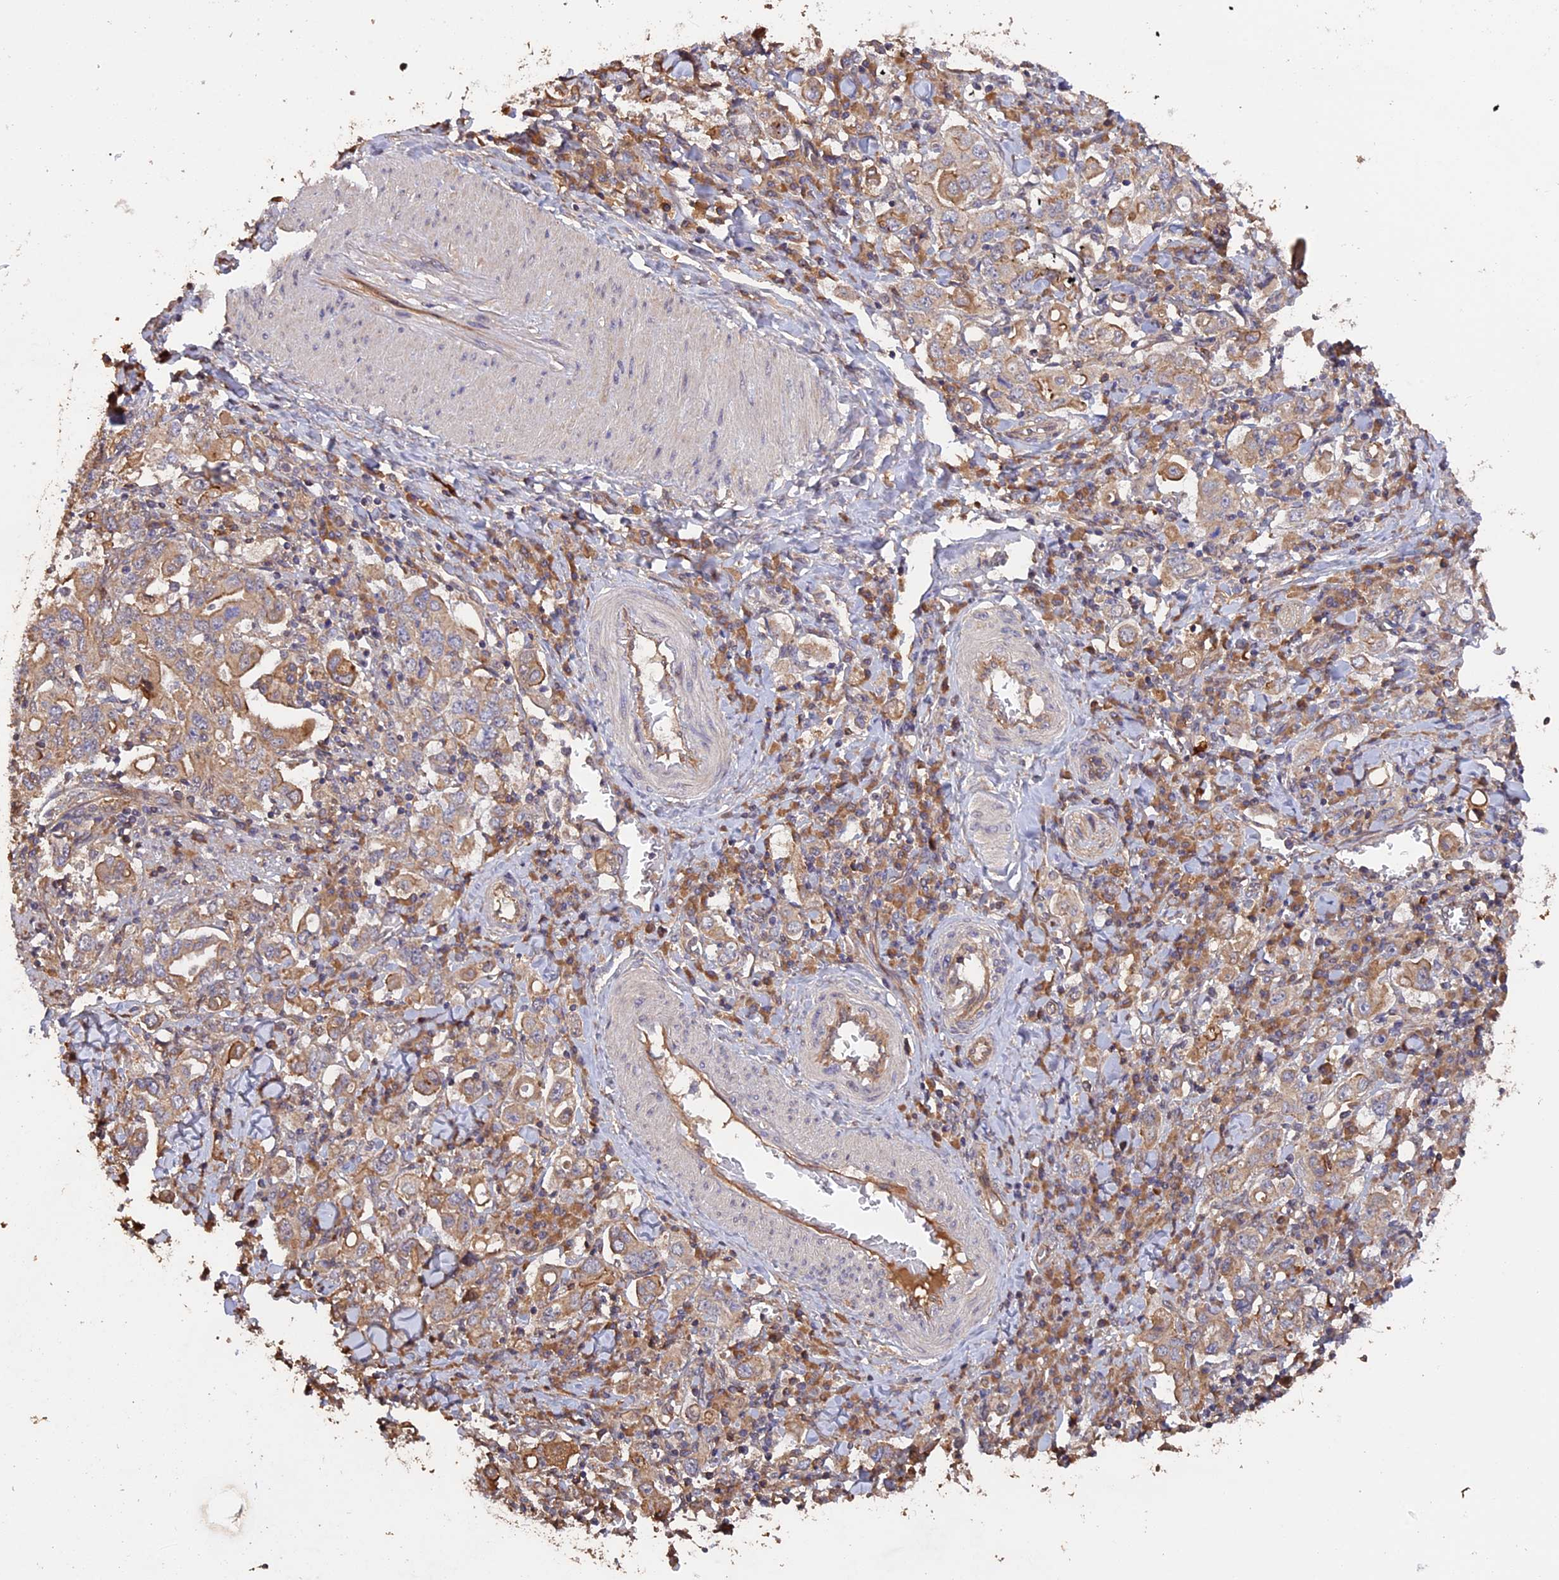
{"staining": {"intensity": "moderate", "quantity": "<25%", "location": "cytoplasmic/membranous"}, "tissue": "stomach cancer", "cell_type": "Tumor cells", "image_type": "cancer", "snomed": [{"axis": "morphology", "description": "Adenocarcinoma, NOS"}, {"axis": "topography", "description": "Stomach, upper"}], "caption": "Protein expression by immunohistochemistry (IHC) shows moderate cytoplasmic/membranous staining in about <25% of tumor cells in stomach adenocarcinoma. Nuclei are stained in blue.", "gene": "RASAL1", "patient": {"sex": "male", "age": 62}}